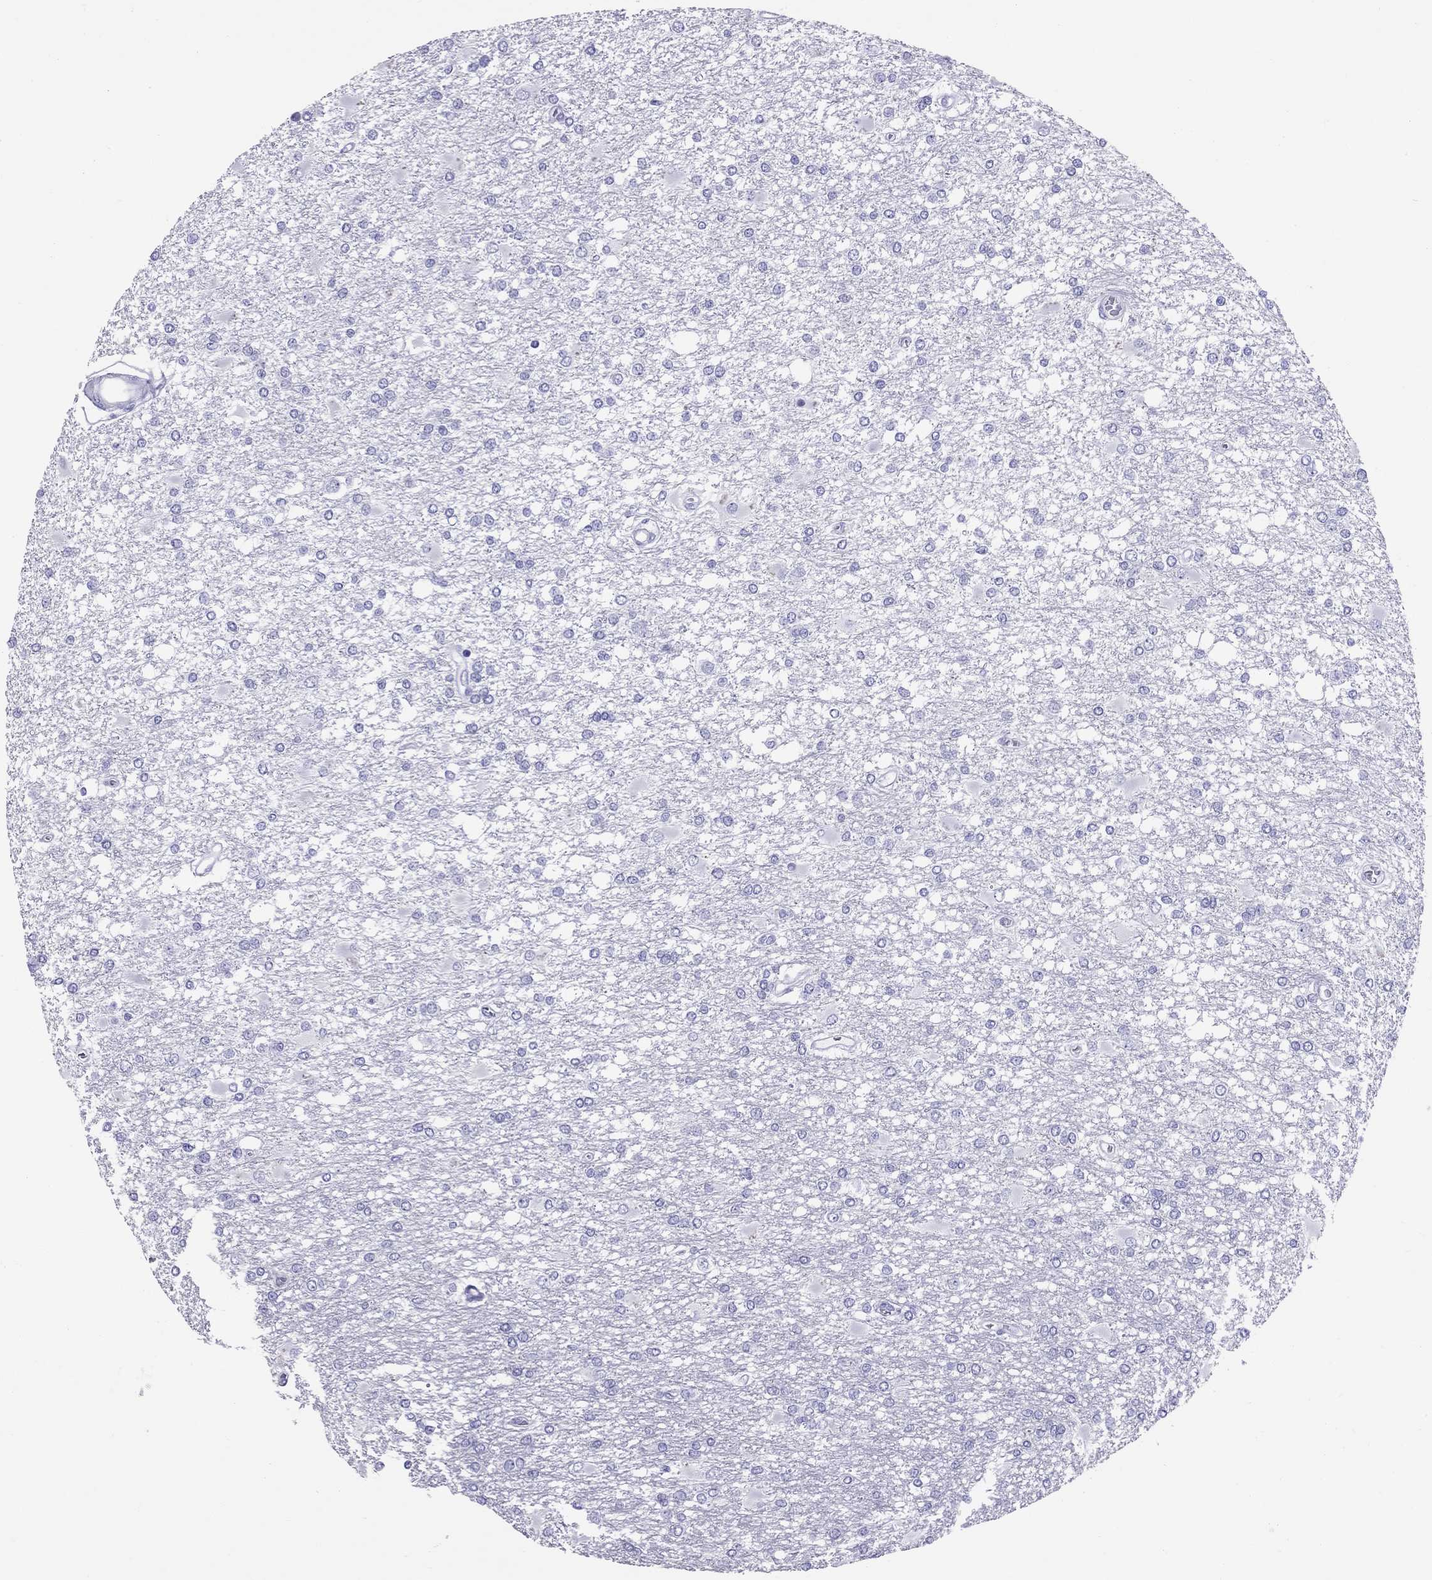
{"staining": {"intensity": "negative", "quantity": "none", "location": "none"}, "tissue": "glioma", "cell_type": "Tumor cells", "image_type": "cancer", "snomed": [{"axis": "morphology", "description": "Glioma, malignant, High grade"}, {"axis": "topography", "description": "Cerebral cortex"}], "caption": "An immunohistochemistry image of glioma is shown. There is no staining in tumor cells of glioma. (DAB immunohistochemistry visualized using brightfield microscopy, high magnification).", "gene": "AVPR1B", "patient": {"sex": "male", "age": 79}}